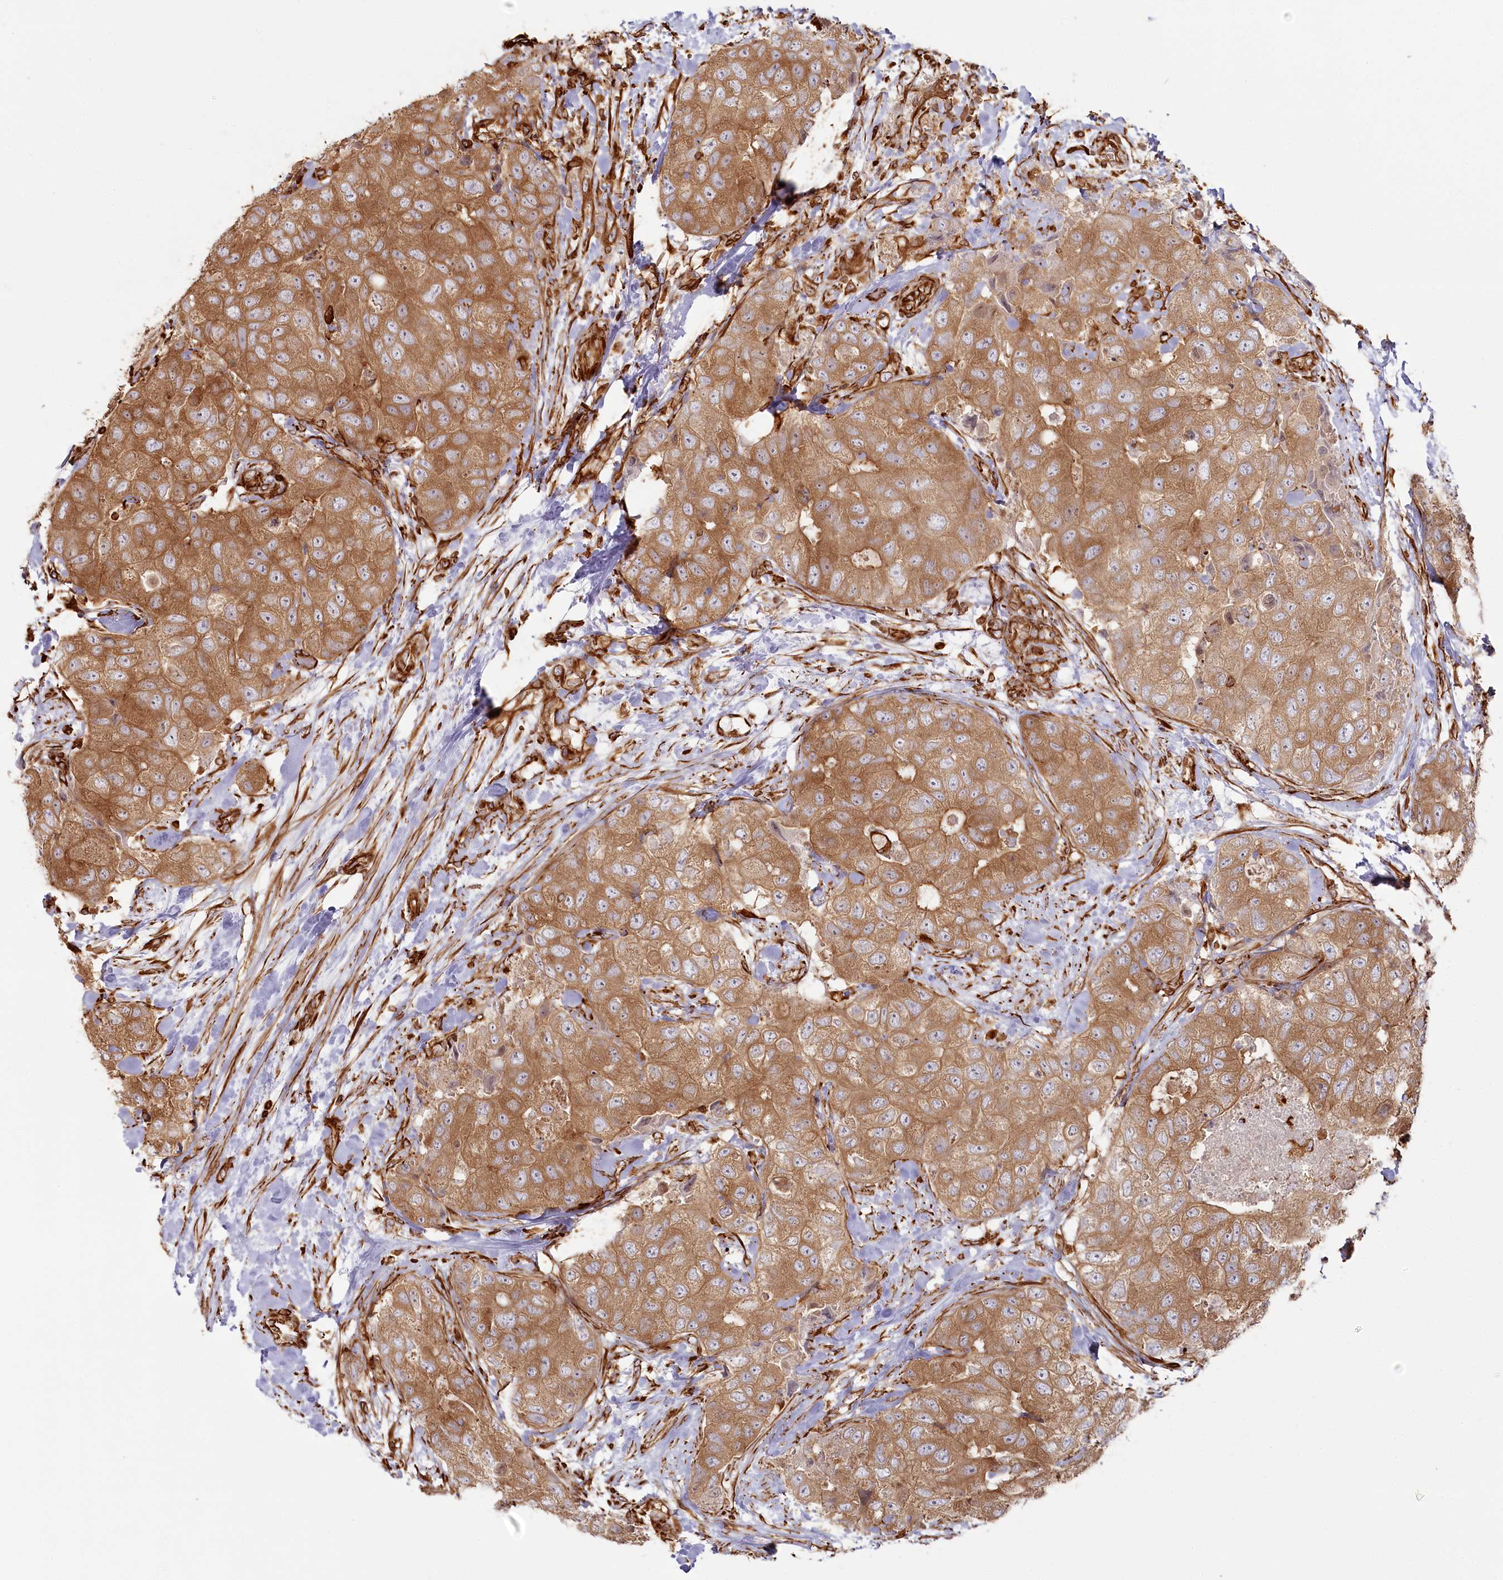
{"staining": {"intensity": "moderate", "quantity": ">75%", "location": "cytoplasmic/membranous"}, "tissue": "breast cancer", "cell_type": "Tumor cells", "image_type": "cancer", "snomed": [{"axis": "morphology", "description": "Duct carcinoma"}, {"axis": "topography", "description": "Breast"}], "caption": "Protein expression analysis of breast cancer demonstrates moderate cytoplasmic/membranous staining in approximately >75% of tumor cells.", "gene": "TTC1", "patient": {"sex": "female", "age": 62}}